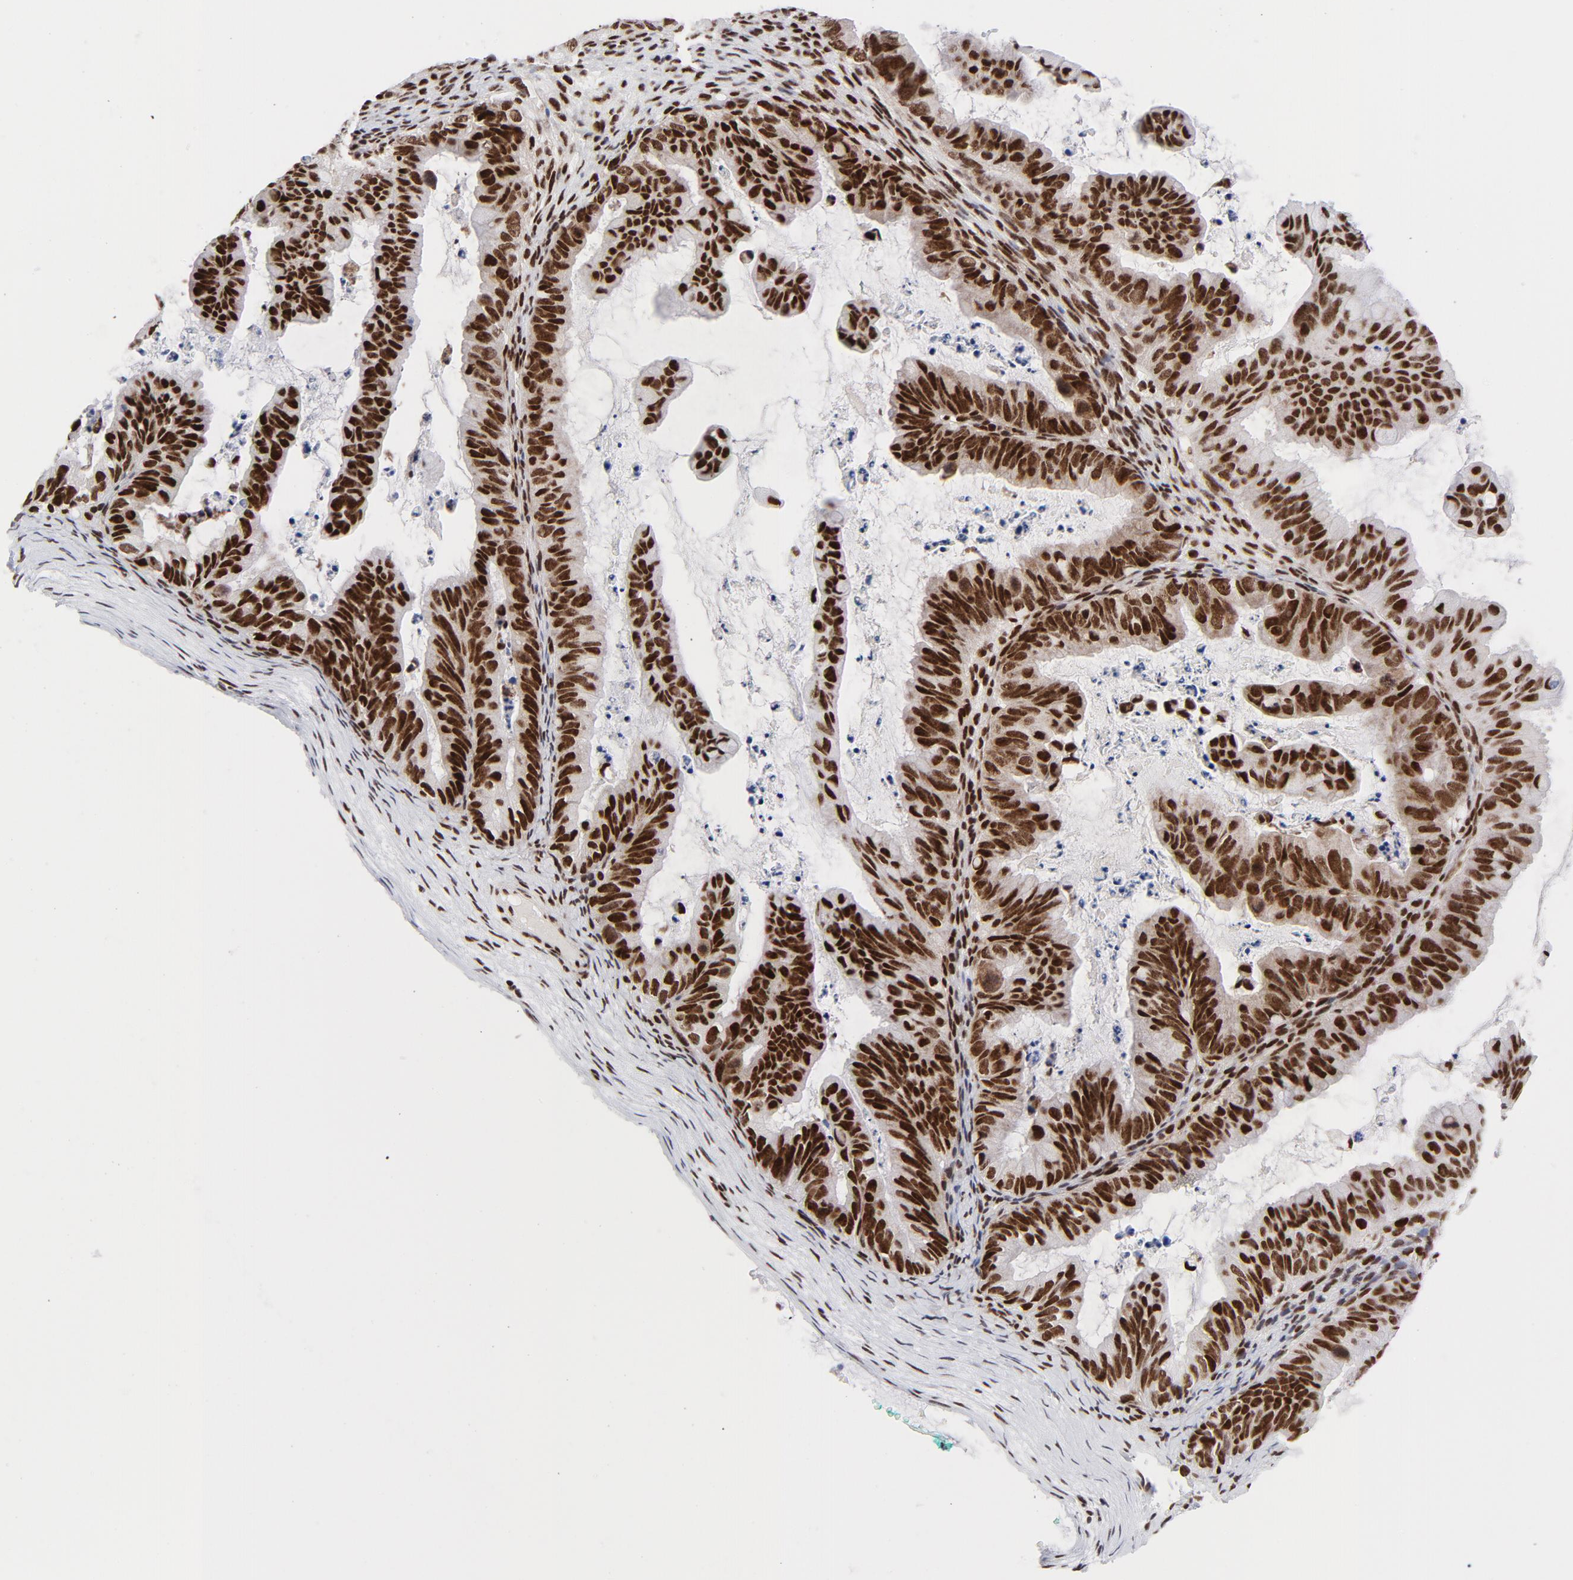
{"staining": {"intensity": "strong", "quantity": ">75%", "location": "nuclear"}, "tissue": "ovarian cancer", "cell_type": "Tumor cells", "image_type": "cancer", "snomed": [{"axis": "morphology", "description": "Cystadenocarcinoma, mucinous, NOS"}, {"axis": "topography", "description": "Ovary"}], "caption": "A high-resolution histopathology image shows IHC staining of mucinous cystadenocarcinoma (ovarian), which exhibits strong nuclear positivity in approximately >75% of tumor cells.", "gene": "NFYB", "patient": {"sex": "female", "age": 36}}